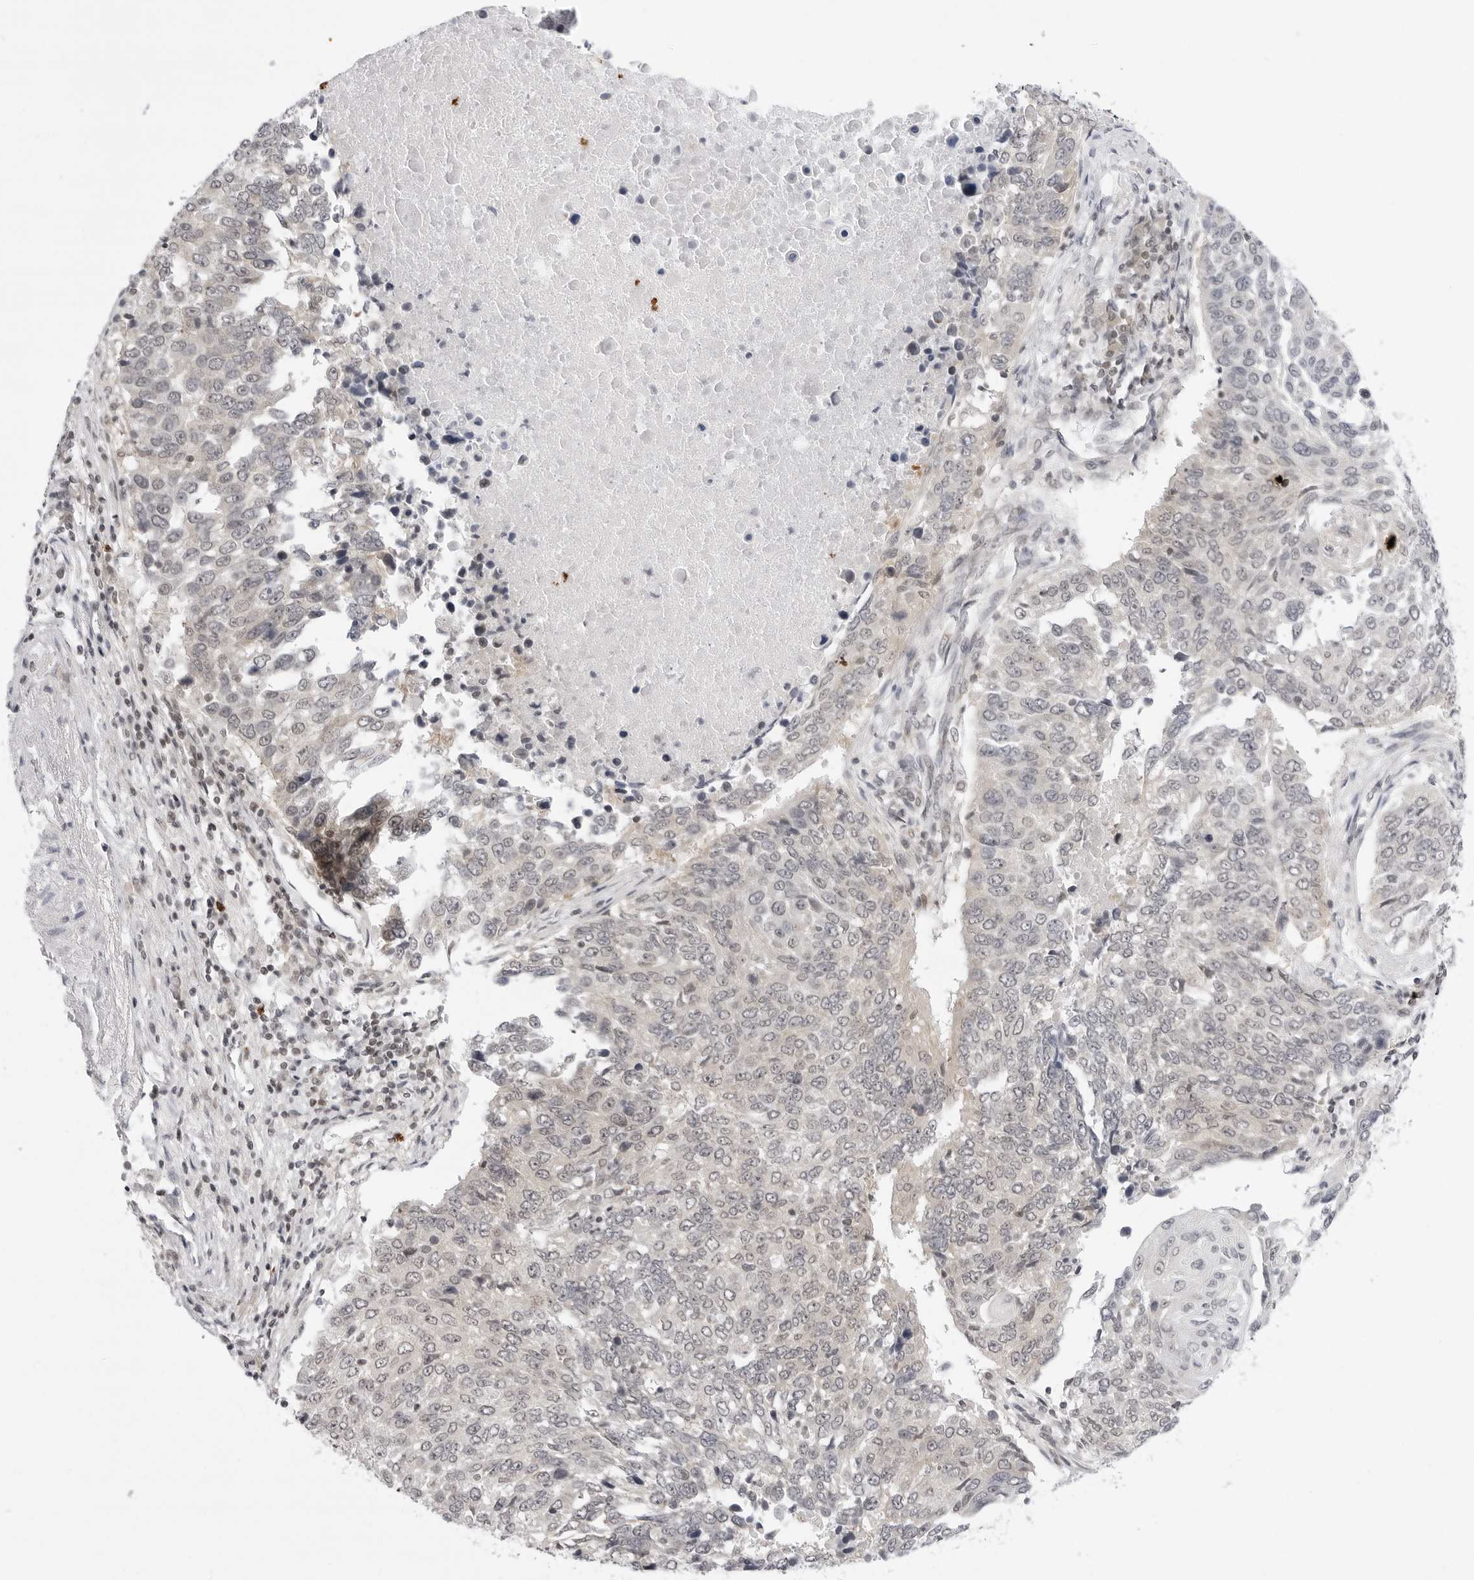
{"staining": {"intensity": "negative", "quantity": "none", "location": "none"}, "tissue": "lung cancer", "cell_type": "Tumor cells", "image_type": "cancer", "snomed": [{"axis": "morphology", "description": "Squamous cell carcinoma, NOS"}, {"axis": "topography", "description": "Lung"}], "caption": "A micrograph of human lung cancer (squamous cell carcinoma) is negative for staining in tumor cells.", "gene": "PPP2R5C", "patient": {"sex": "male", "age": 66}}